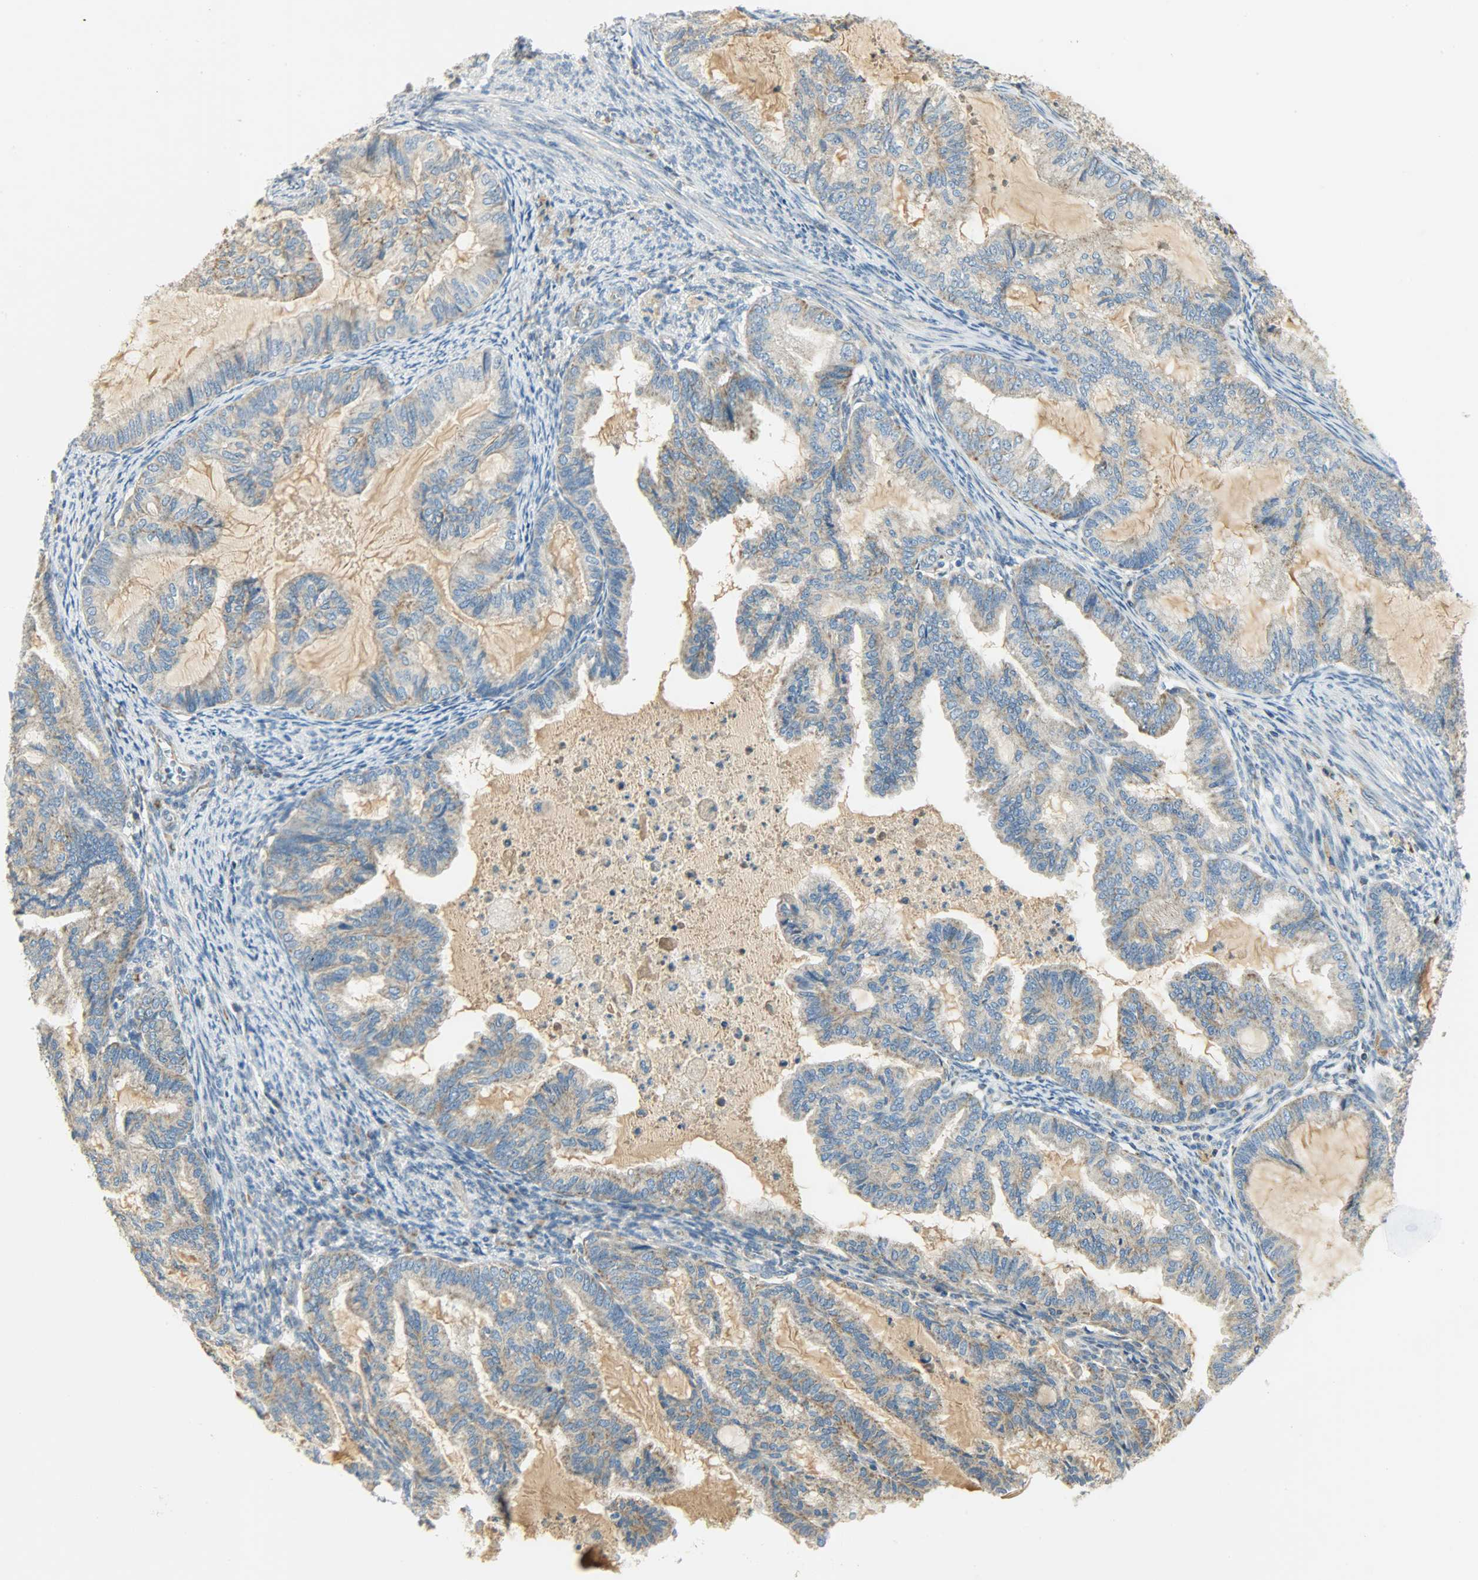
{"staining": {"intensity": "moderate", "quantity": ">75%", "location": "cytoplasmic/membranous"}, "tissue": "cervical cancer", "cell_type": "Tumor cells", "image_type": "cancer", "snomed": [{"axis": "morphology", "description": "Normal tissue, NOS"}, {"axis": "morphology", "description": "Adenocarcinoma, NOS"}, {"axis": "topography", "description": "Cervix"}, {"axis": "topography", "description": "Endometrium"}], "caption": "A photomicrograph of cervical cancer (adenocarcinoma) stained for a protein reveals moderate cytoplasmic/membranous brown staining in tumor cells.", "gene": "NNT", "patient": {"sex": "female", "age": 86}}